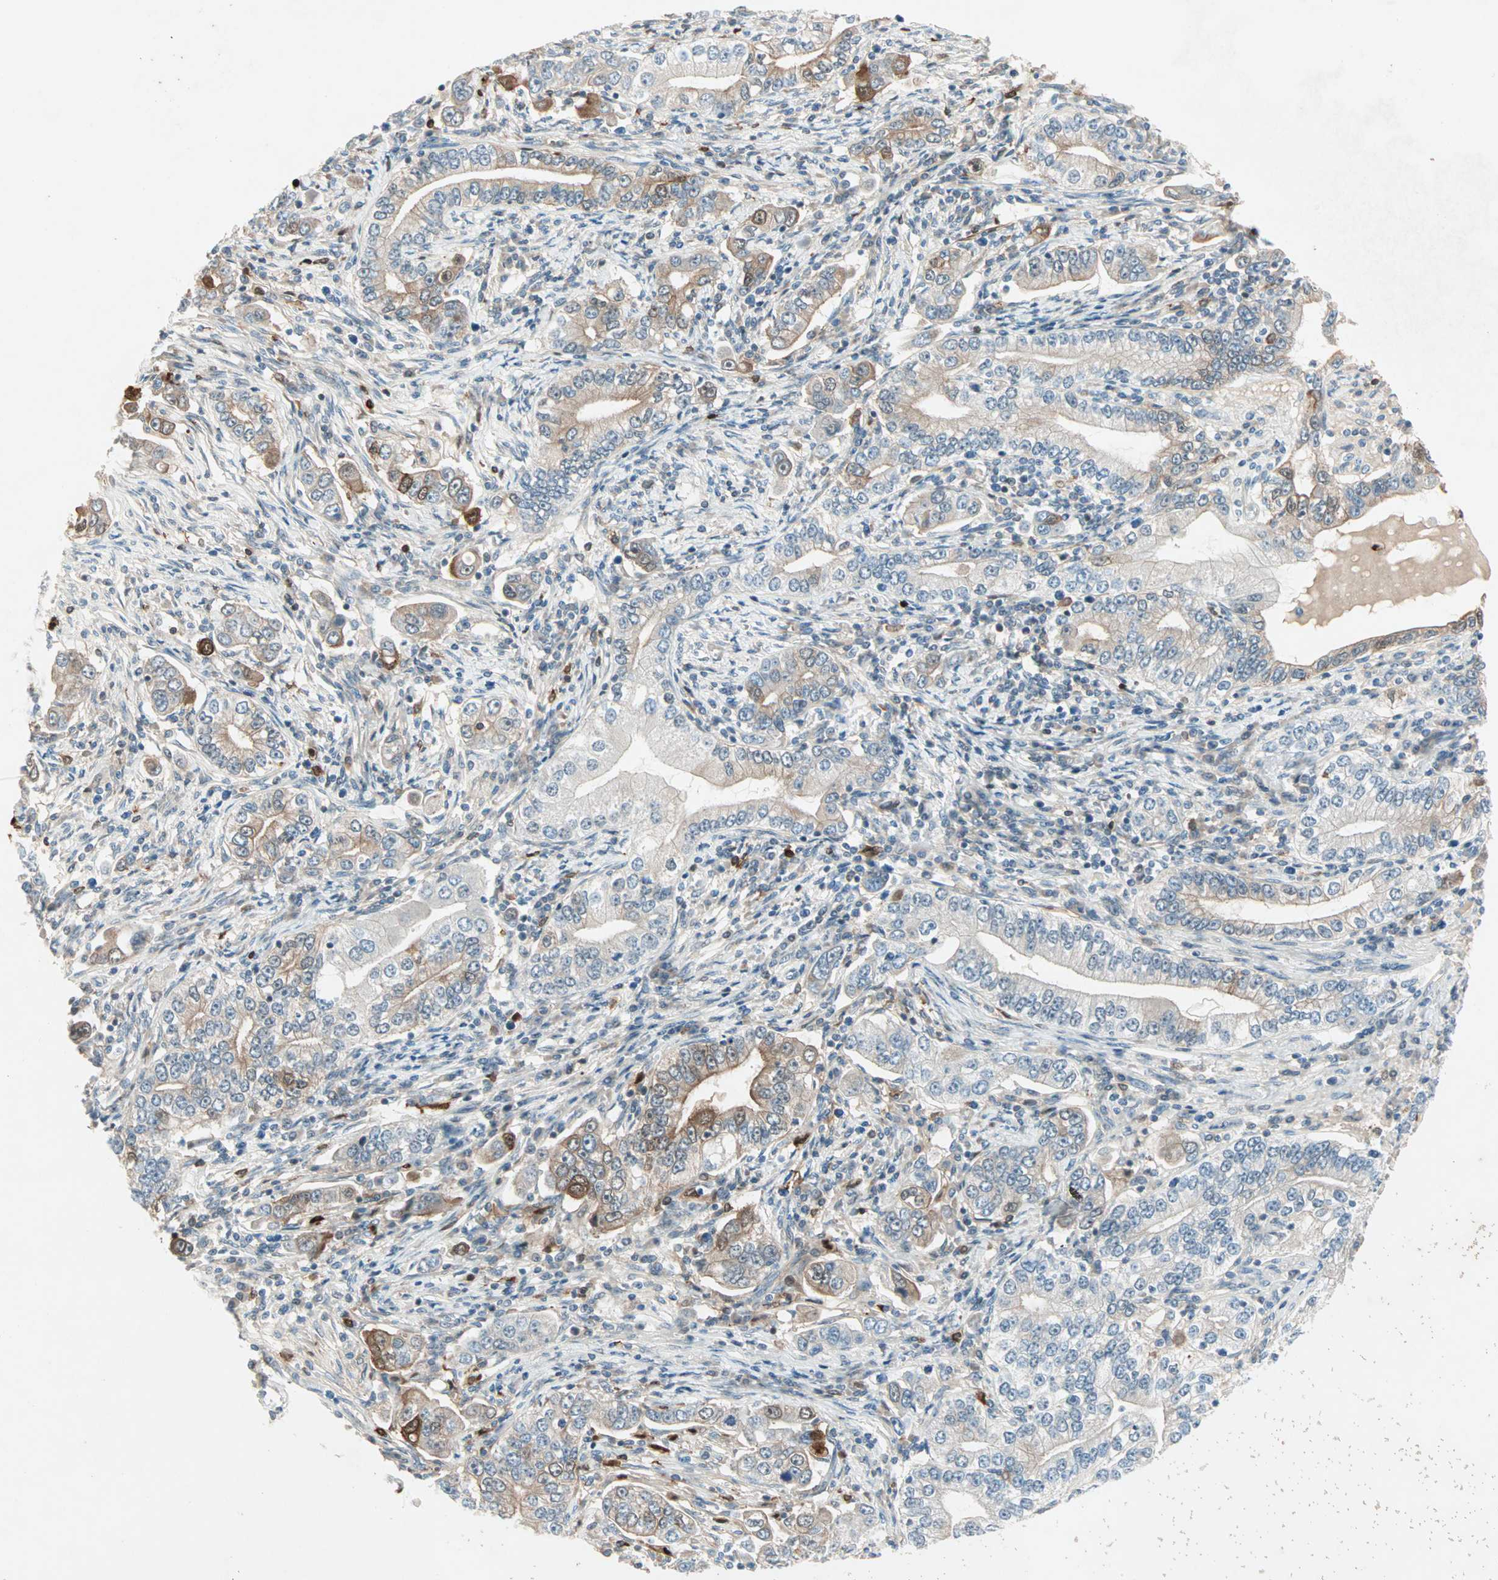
{"staining": {"intensity": "moderate", "quantity": "25%-75%", "location": "cytoplasmic/membranous"}, "tissue": "stomach cancer", "cell_type": "Tumor cells", "image_type": "cancer", "snomed": [{"axis": "morphology", "description": "Adenocarcinoma, NOS"}, {"axis": "topography", "description": "Stomach, lower"}], "caption": "Adenocarcinoma (stomach) tissue displays moderate cytoplasmic/membranous positivity in about 25%-75% of tumor cells", "gene": "RTL6", "patient": {"sex": "female", "age": 72}}